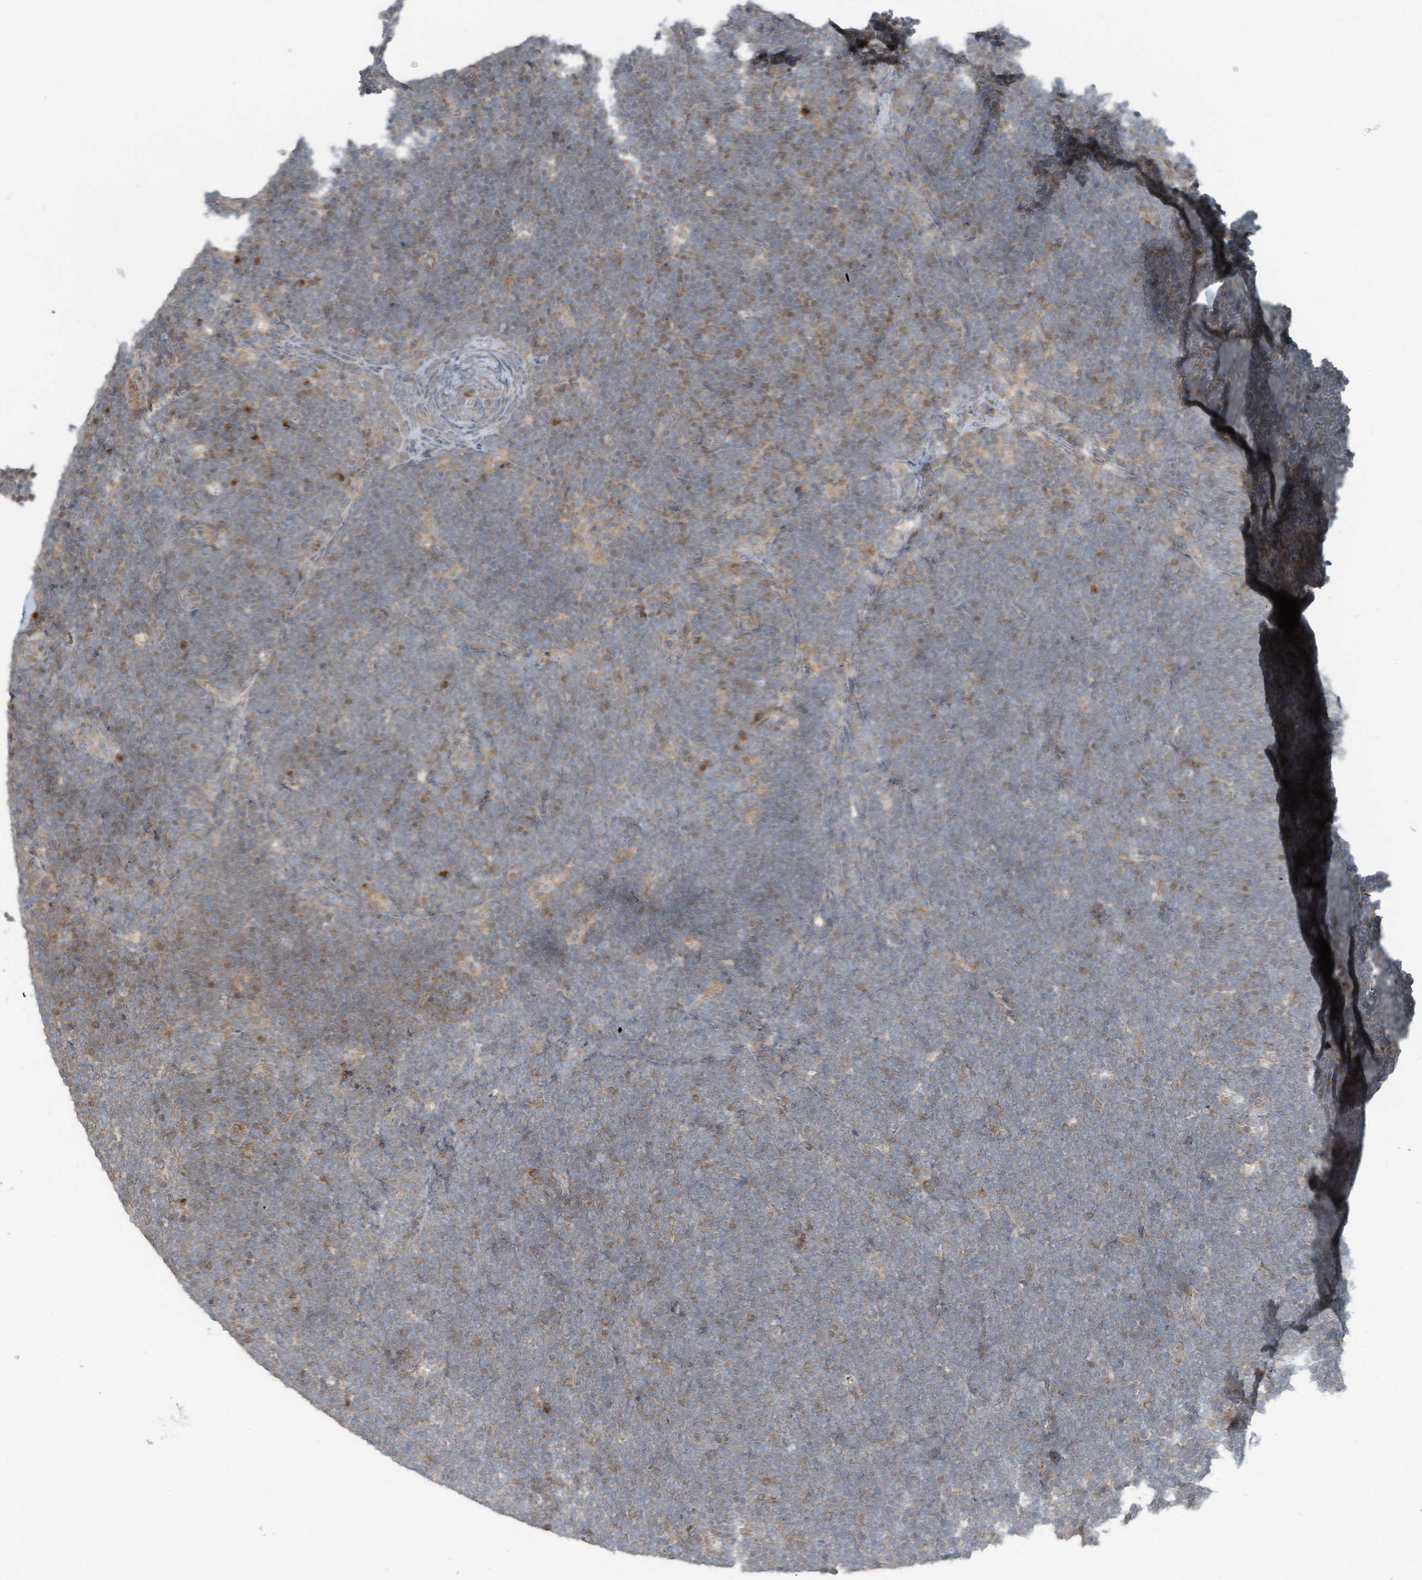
{"staining": {"intensity": "weak", "quantity": "<25%", "location": "cytoplasmic/membranous"}, "tissue": "lymphoma", "cell_type": "Tumor cells", "image_type": "cancer", "snomed": [{"axis": "morphology", "description": "Malignant lymphoma, non-Hodgkin's type, High grade"}, {"axis": "topography", "description": "Lymph node"}], "caption": "Immunohistochemistry photomicrograph of neoplastic tissue: lymphoma stained with DAB (3,3'-diaminobenzidine) displays no significant protein staining in tumor cells. (Immunohistochemistry (ihc), brightfield microscopy, high magnification).", "gene": "PARVG", "patient": {"sex": "male", "age": 13}}